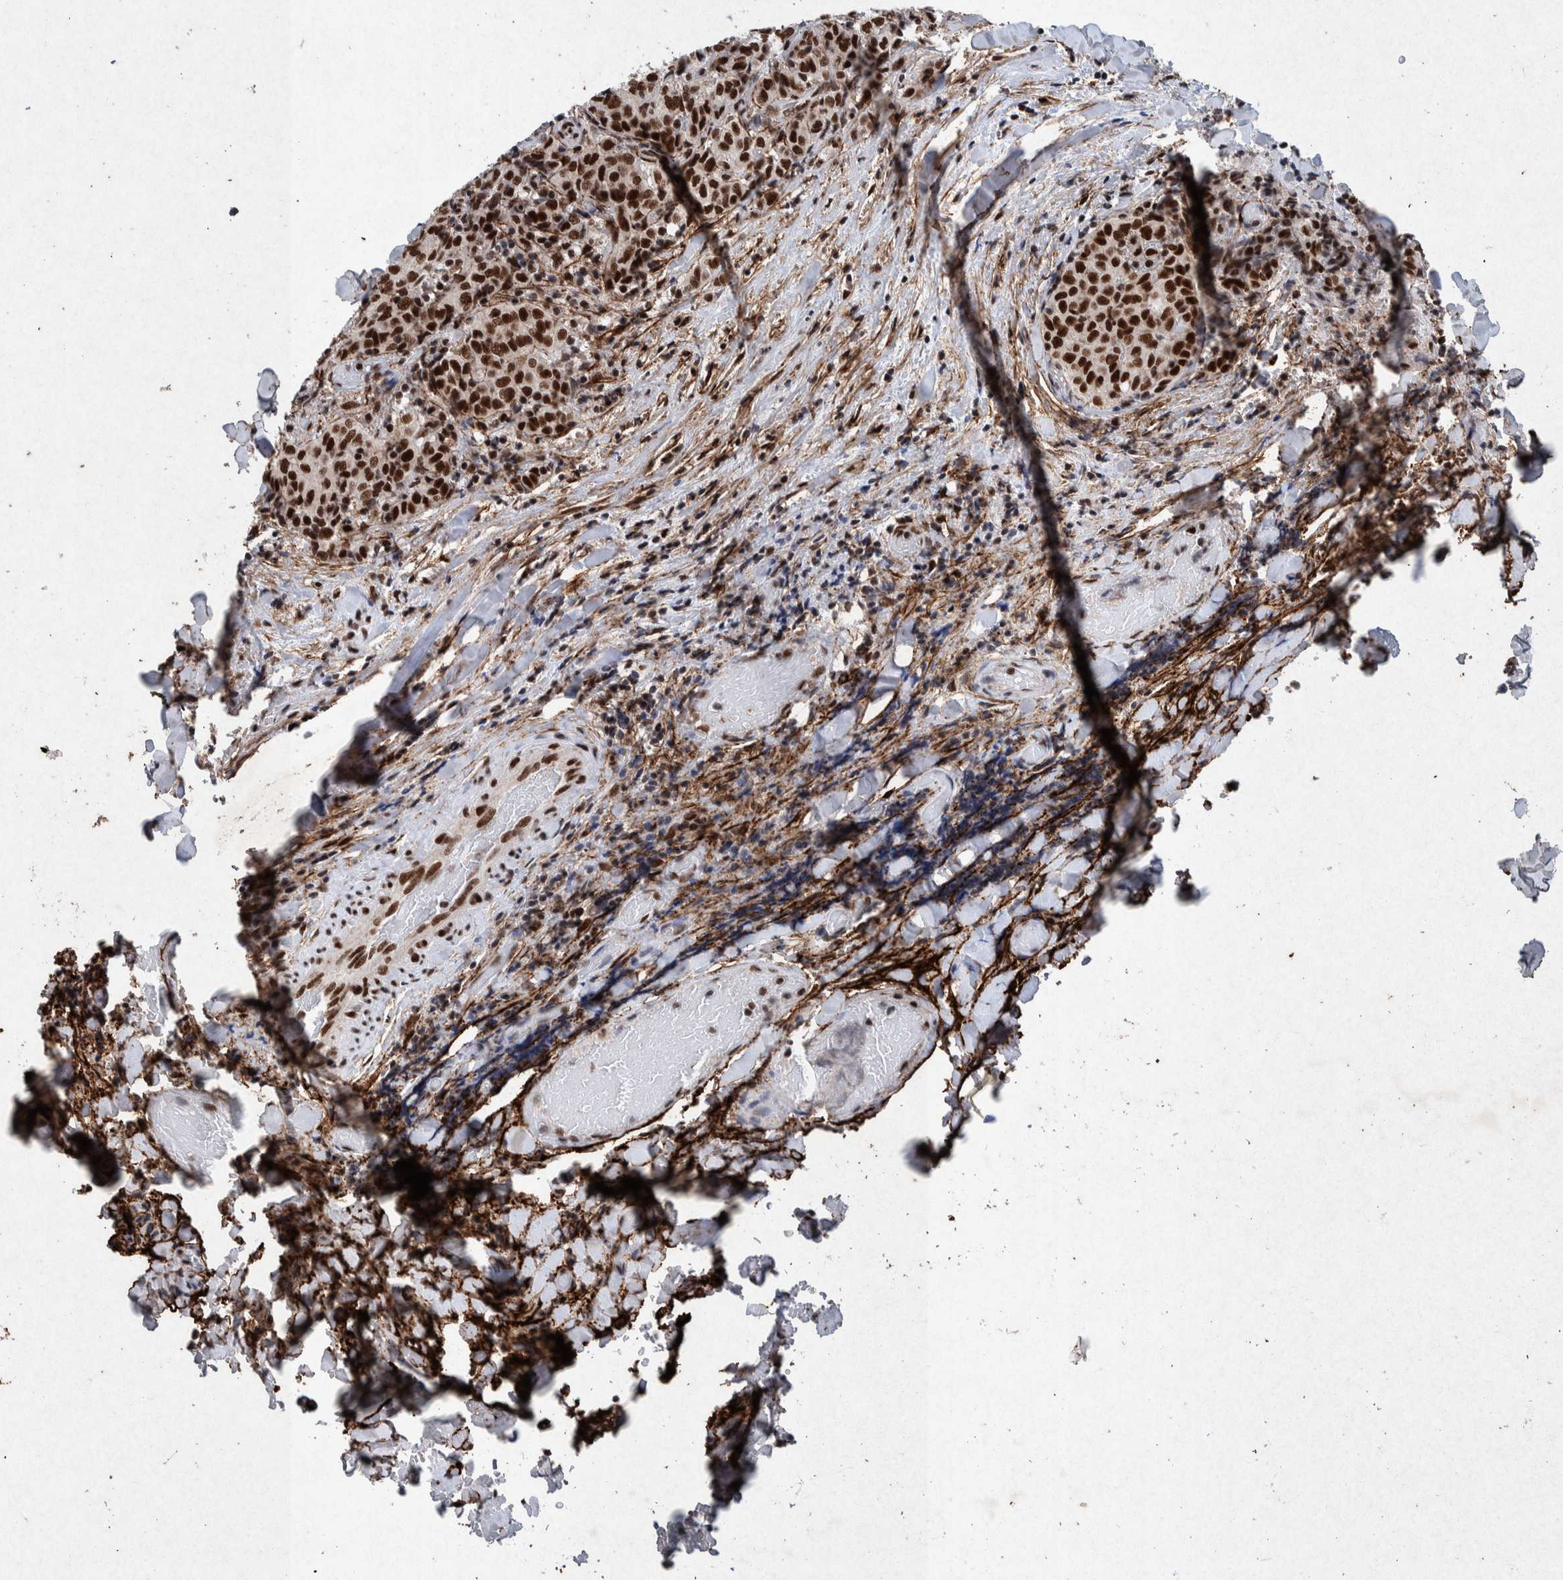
{"staining": {"intensity": "strong", "quantity": ">75%", "location": "nuclear"}, "tissue": "thyroid cancer", "cell_type": "Tumor cells", "image_type": "cancer", "snomed": [{"axis": "morphology", "description": "Normal tissue, NOS"}, {"axis": "morphology", "description": "Papillary adenocarcinoma, NOS"}, {"axis": "topography", "description": "Thyroid gland"}], "caption": "Human papillary adenocarcinoma (thyroid) stained with a protein marker demonstrates strong staining in tumor cells.", "gene": "TAF10", "patient": {"sex": "female", "age": 30}}